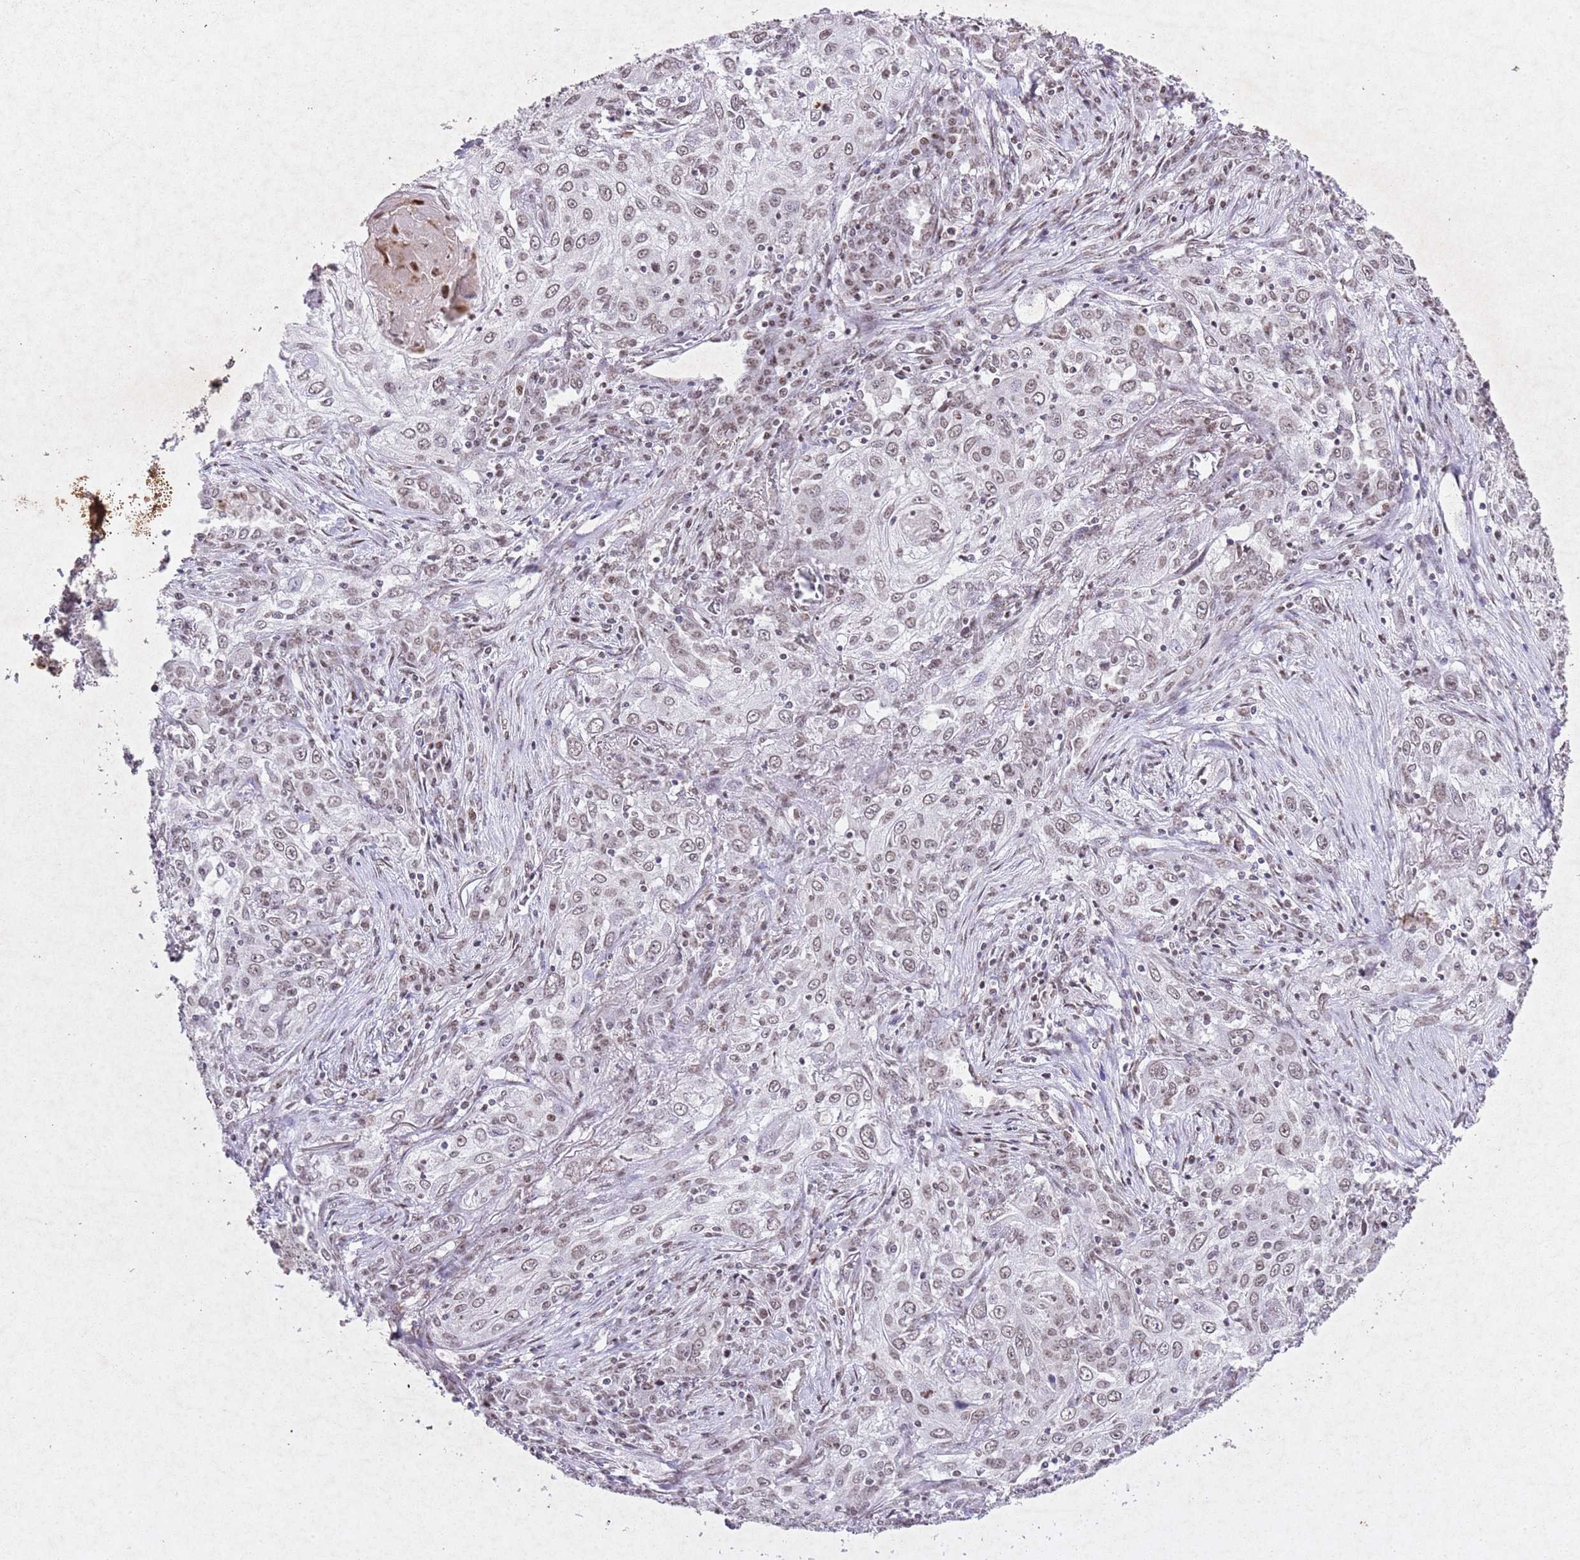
{"staining": {"intensity": "weak", "quantity": ">75%", "location": "nuclear"}, "tissue": "lung cancer", "cell_type": "Tumor cells", "image_type": "cancer", "snomed": [{"axis": "morphology", "description": "Squamous cell carcinoma, NOS"}, {"axis": "topography", "description": "Lung"}], "caption": "Immunohistochemical staining of lung squamous cell carcinoma displays low levels of weak nuclear protein staining in about >75% of tumor cells. (brown staining indicates protein expression, while blue staining denotes nuclei).", "gene": "BMAL1", "patient": {"sex": "female", "age": 69}}